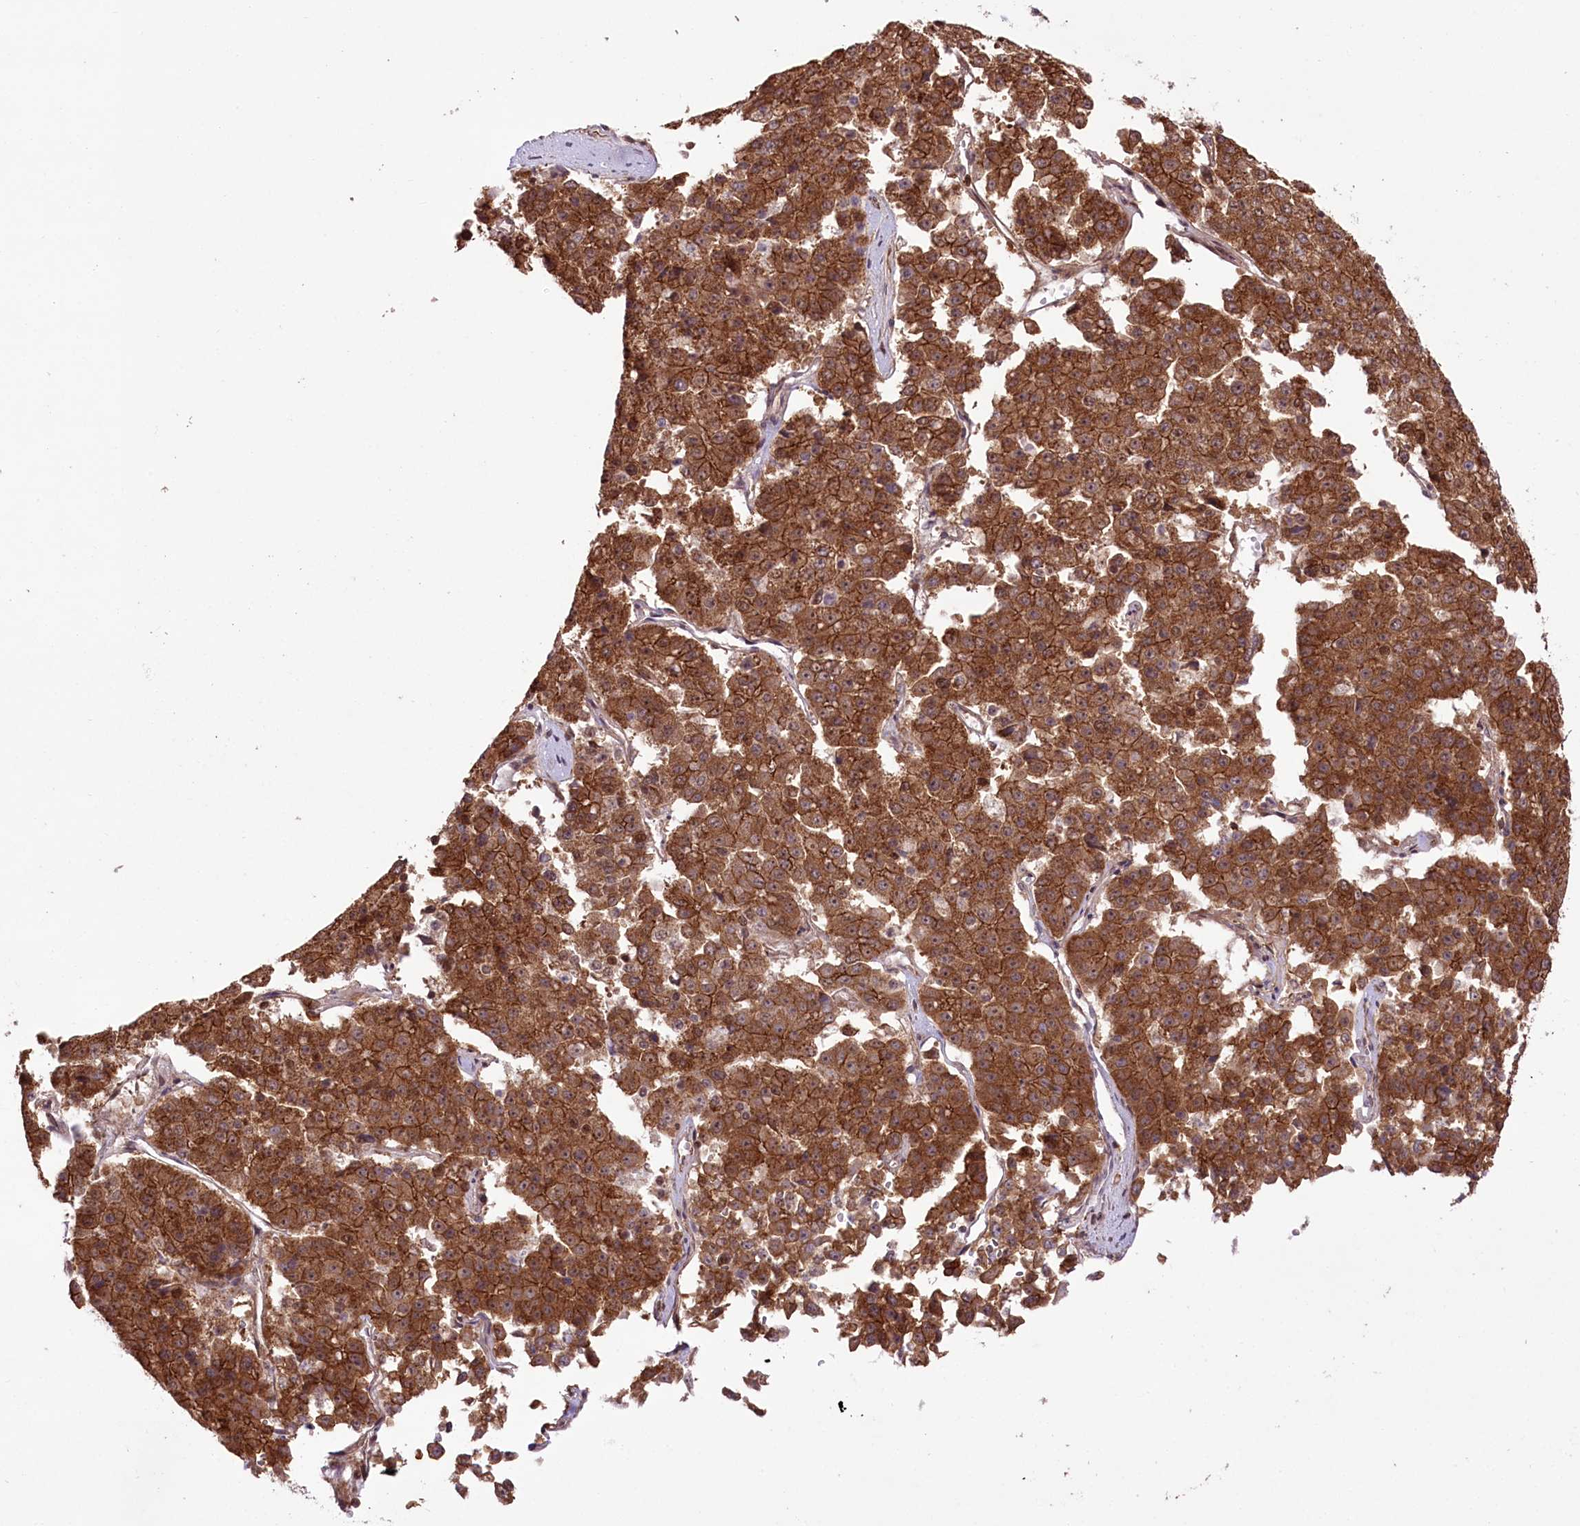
{"staining": {"intensity": "strong", "quantity": ">75%", "location": "cytoplasmic/membranous"}, "tissue": "pancreatic cancer", "cell_type": "Tumor cells", "image_type": "cancer", "snomed": [{"axis": "morphology", "description": "Adenocarcinoma, NOS"}, {"axis": "topography", "description": "Pancreas"}], "caption": "The histopathology image displays immunohistochemical staining of adenocarcinoma (pancreatic). There is strong cytoplasmic/membranous expression is present in about >75% of tumor cells.", "gene": "DHX29", "patient": {"sex": "male", "age": 50}}